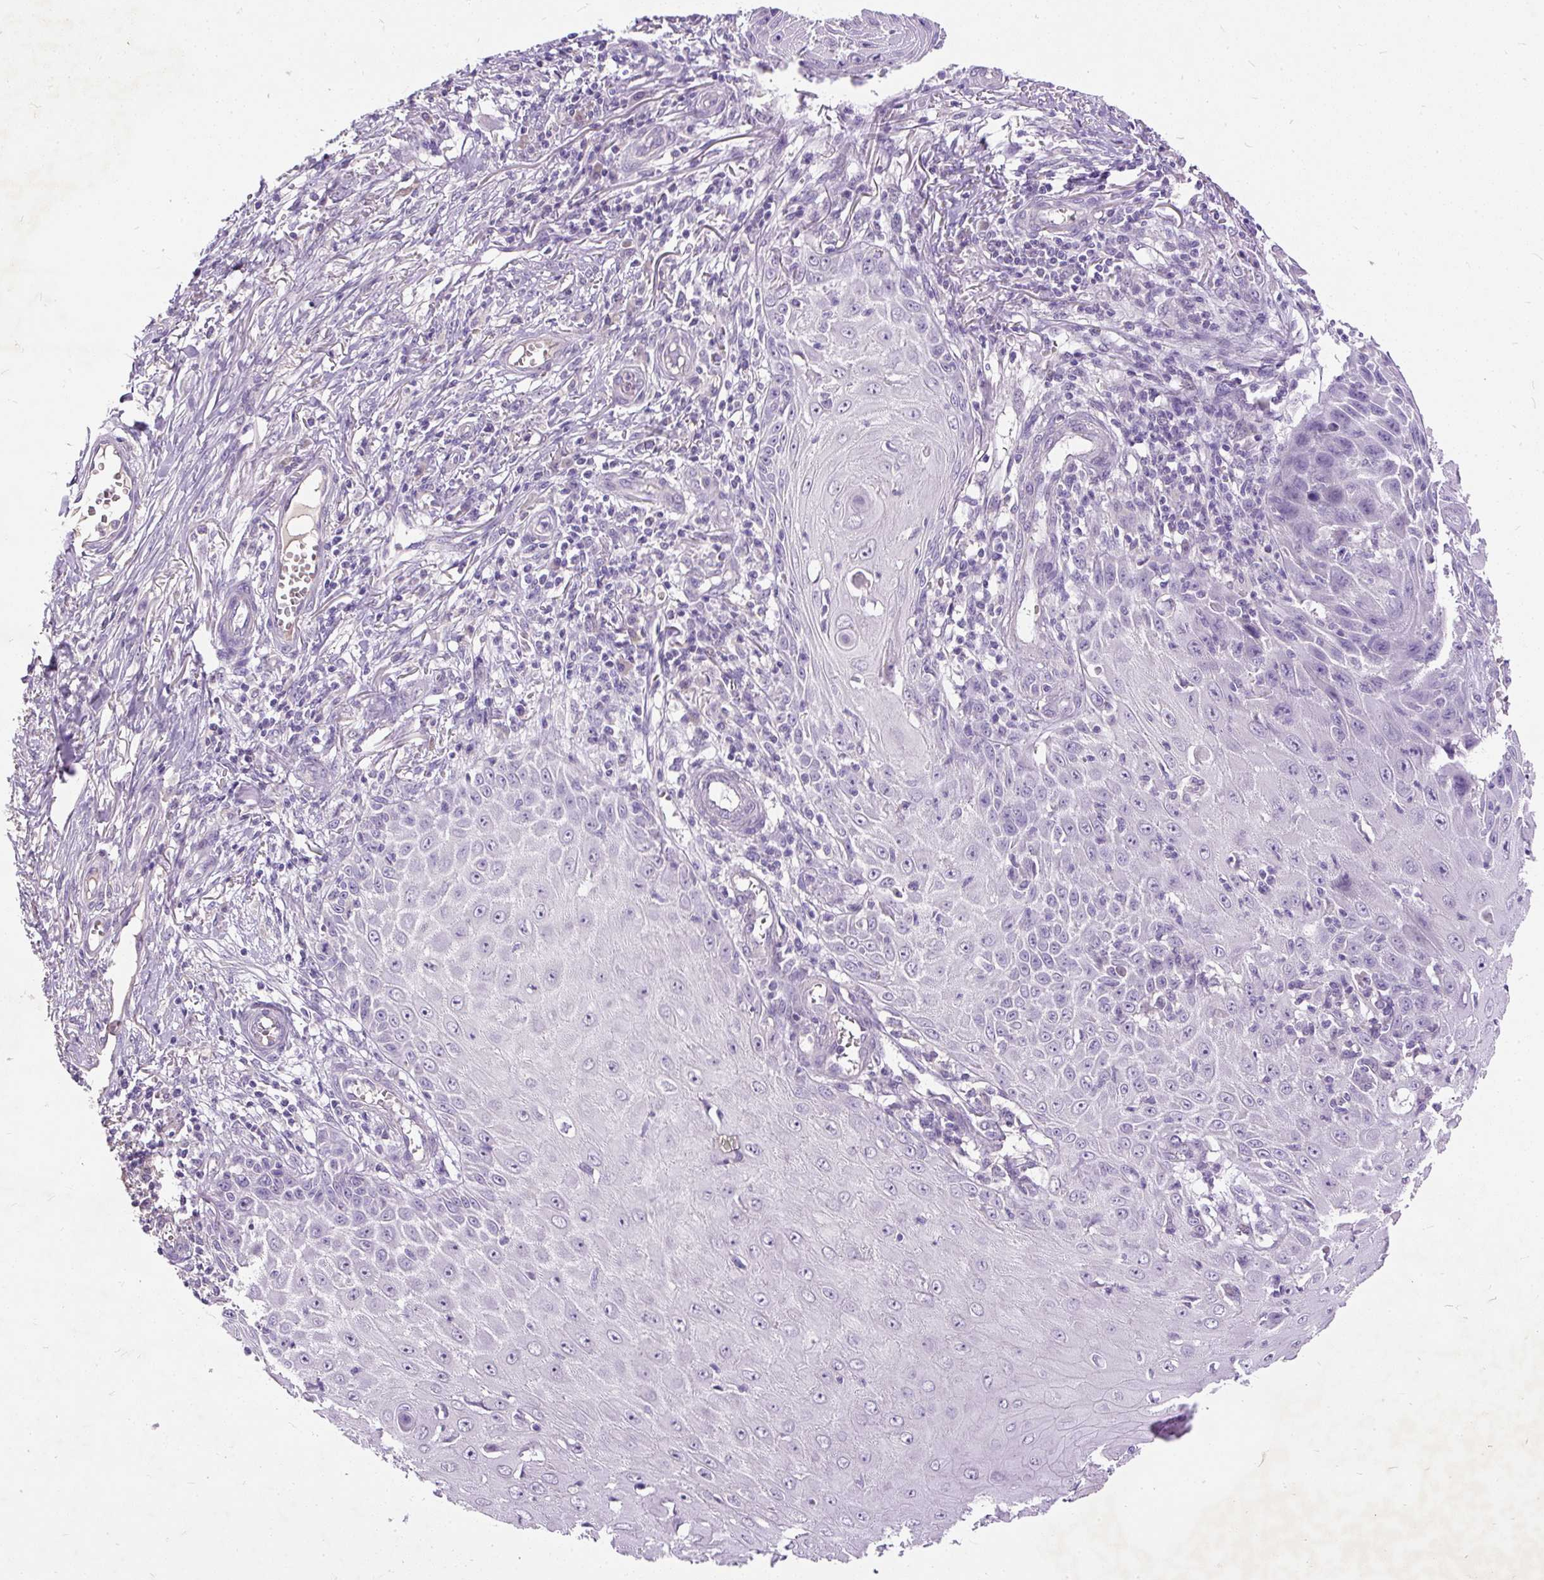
{"staining": {"intensity": "negative", "quantity": "none", "location": "none"}, "tissue": "skin cancer", "cell_type": "Tumor cells", "image_type": "cancer", "snomed": [{"axis": "morphology", "description": "Squamous cell carcinoma, NOS"}, {"axis": "topography", "description": "Skin"}], "caption": "The micrograph reveals no staining of tumor cells in skin squamous cell carcinoma.", "gene": "KRTAP20-3", "patient": {"sex": "female", "age": 73}}